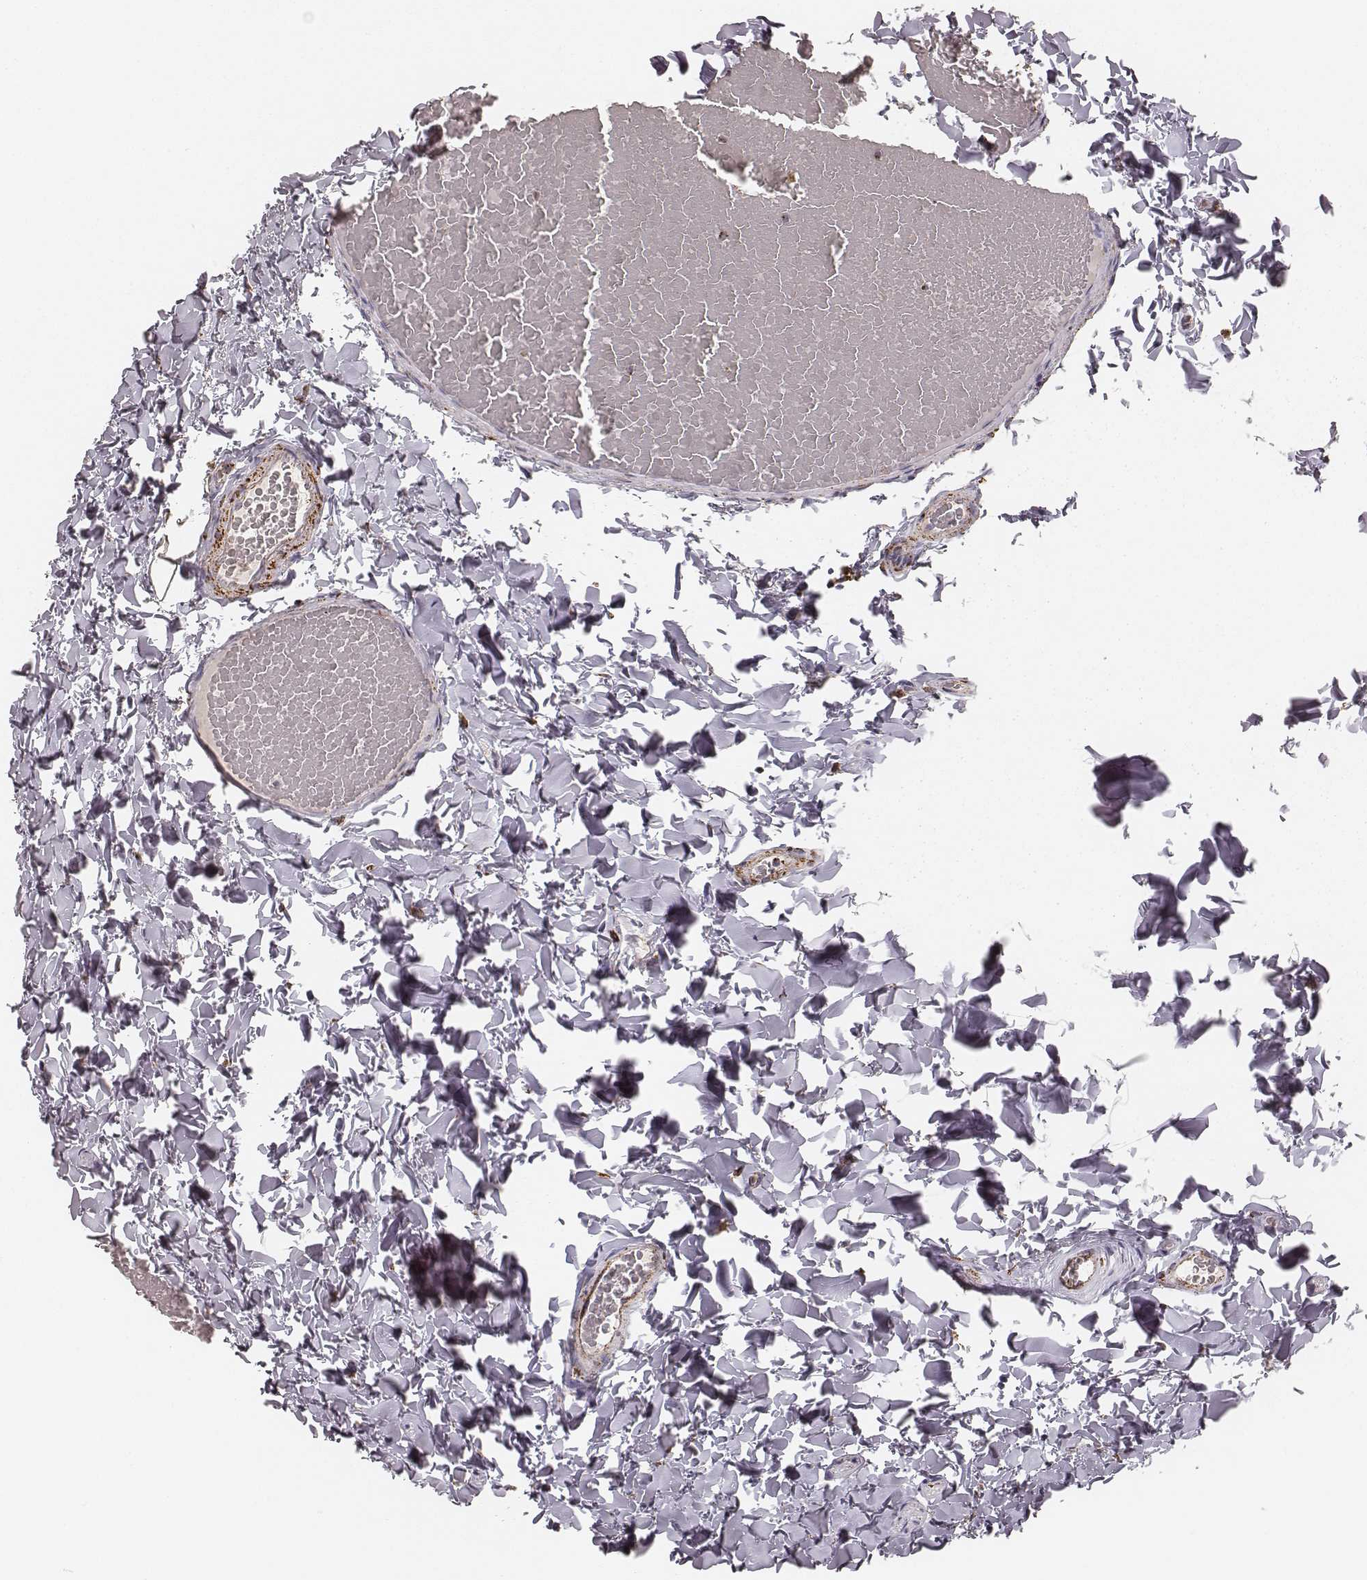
{"staining": {"intensity": "strong", "quantity": ">75%", "location": "cytoplasmic/membranous"}, "tissue": "colon", "cell_type": "Endothelial cells", "image_type": "normal", "snomed": [{"axis": "morphology", "description": "Normal tissue, NOS"}, {"axis": "topography", "description": "Colon"}], "caption": "Endothelial cells reveal high levels of strong cytoplasmic/membranous staining in about >75% of cells in unremarkable colon. The staining is performed using DAB brown chromogen to label protein expression. The nuclei are counter-stained blue using hematoxylin.", "gene": "CS", "patient": {"sex": "male", "age": 47}}